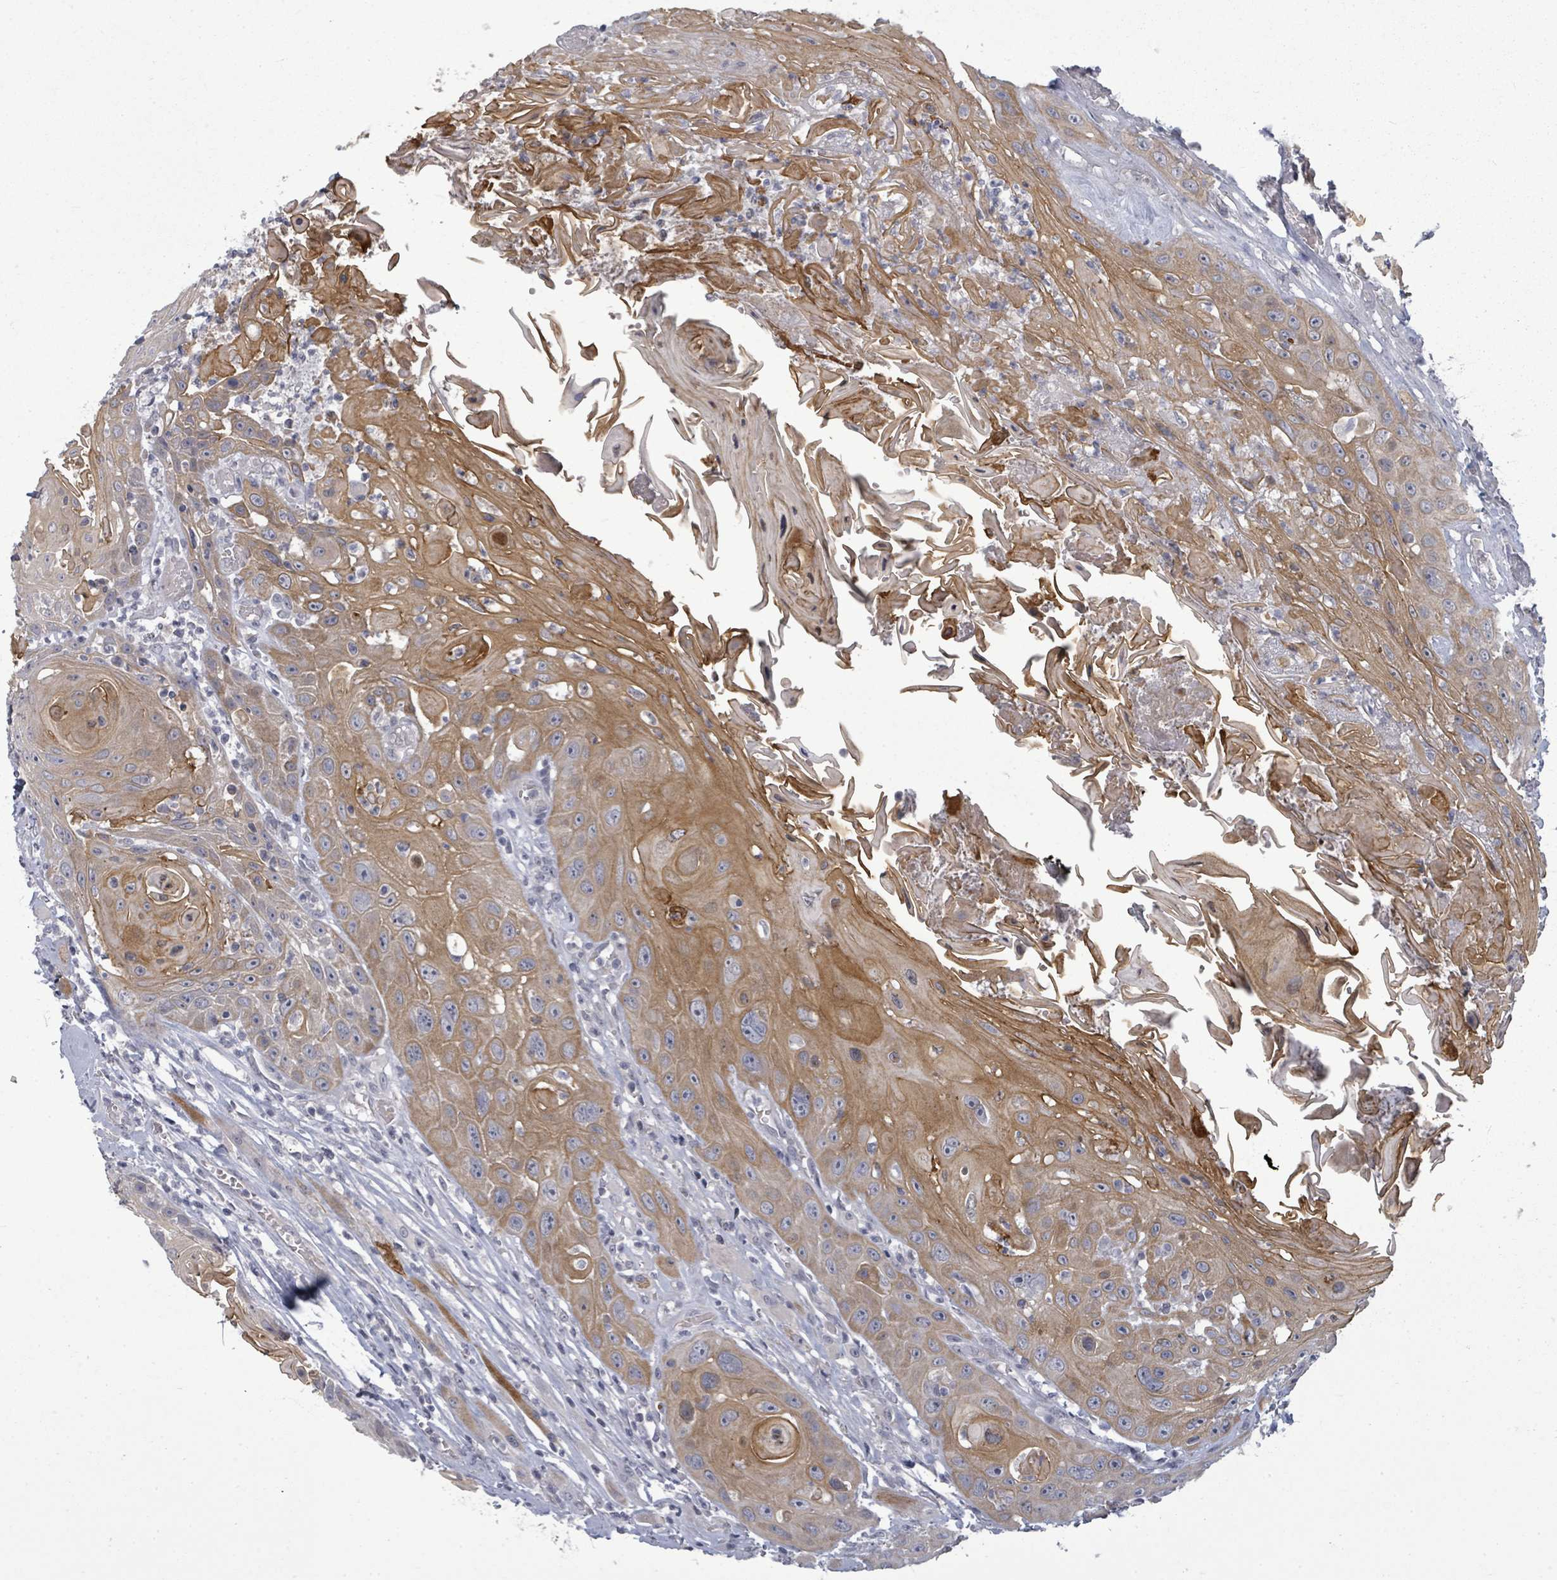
{"staining": {"intensity": "moderate", "quantity": "25%-75%", "location": "cytoplasmic/membranous"}, "tissue": "head and neck cancer", "cell_type": "Tumor cells", "image_type": "cancer", "snomed": [{"axis": "morphology", "description": "Squamous cell carcinoma, NOS"}, {"axis": "topography", "description": "Head-Neck"}], "caption": "IHC staining of head and neck cancer (squamous cell carcinoma), which displays medium levels of moderate cytoplasmic/membranous positivity in about 25%-75% of tumor cells indicating moderate cytoplasmic/membranous protein expression. The staining was performed using DAB (3,3'-diaminobenzidine) (brown) for protein detection and nuclei were counterstained in hematoxylin (blue).", "gene": "PTPN20", "patient": {"sex": "female", "age": 59}}